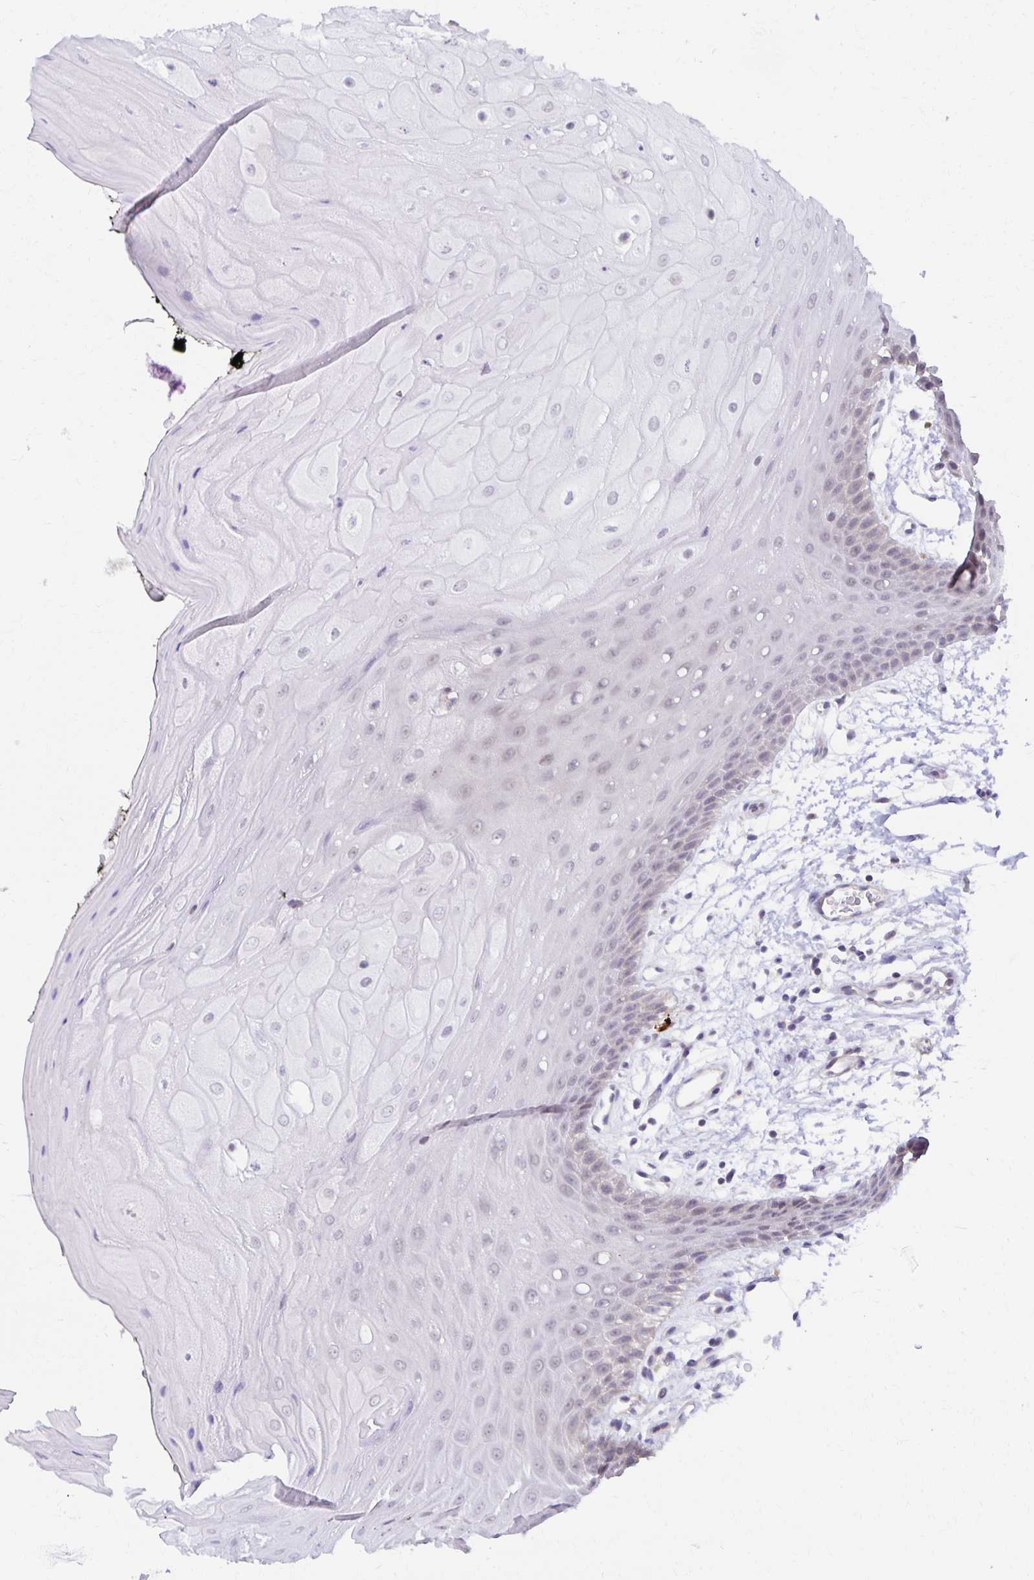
{"staining": {"intensity": "negative", "quantity": "none", "location": "none"}, "tissue": "oral mucosa", "cell_type": "Squamous epithelial cells", "image_type": "normal", "snomed": [{"axis": "morphology", "description": "Normal tissue, NOS"}, {"axis": "topography", "description": "Oral tissue"}, {"axis": "topography", "description": "Tounge, NOS"}], "caption": "Immunohistochemical staining of unremarkable human oral mucosa shows no significant staining in squamous epithelial cells. (IHC, brightfield microscopy, high magnification).", "gene": "MIEN1", "patient": {"sex": "female", "age": 59}}